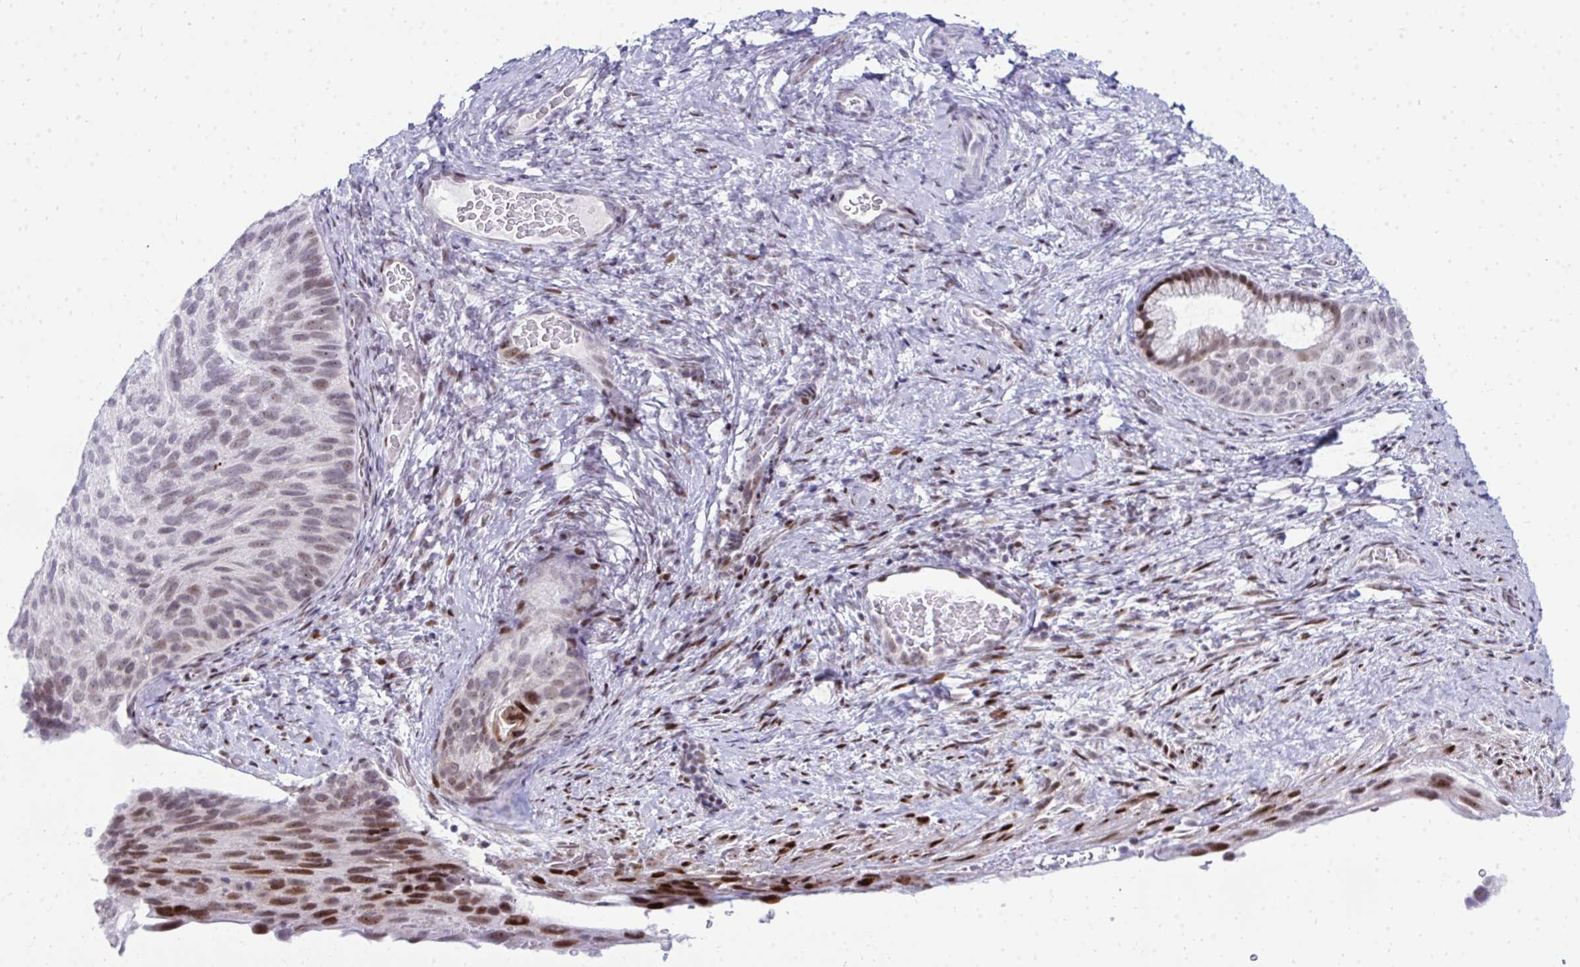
{"staining": {"intensity": "moderate", "quantity": "25%-75%", "location": "nuclear"}, "tissue": "cervical cancer", "cell_type": "Tumor cells", "image_type": "cancer", "snomed": [{"axis": "morphology", "description": "Squamous cell carcinoma, NOS"}, {"axis": "topography", "description": "Cervix"}], "caption": "Human cervical cancer (squamous cell carcinoma) stained with a protein marker displays moderate staining in tumor cells.", "gene": "GLDN", "patient": {"sex": "female", "age": 80}}